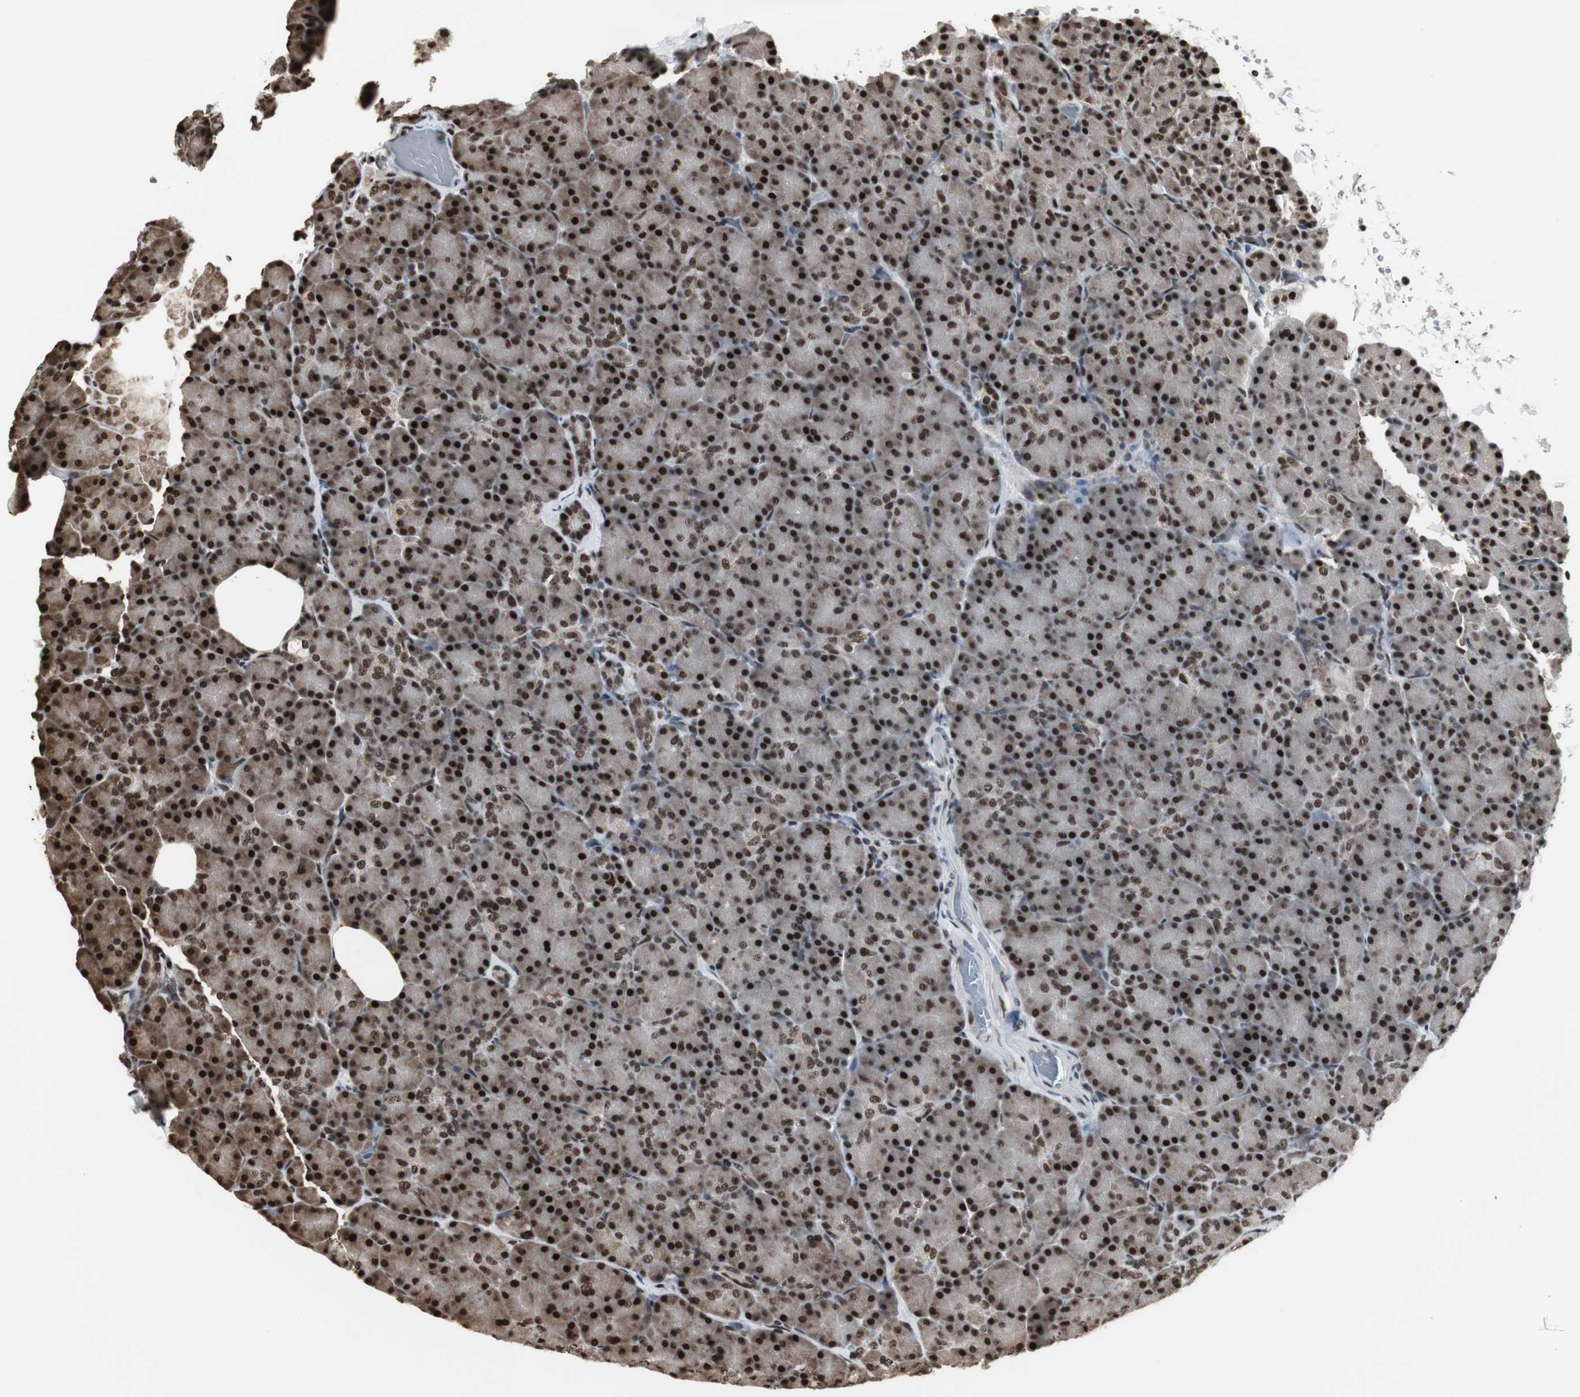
{"staining": {"intensity": "strong", "quantity": ">75%", "location": "cytoplasmic/membranous,nuclear"}, "tissue": "pancreas", "cell_type": "Exocrine glandular cells", "image_type": "normal", "snomed": [{"axis": "morphology", "description": "Normal tissue, NOS"}, {"axis": "topography", "description": "Pancreas"}], "caption": "Immunohistochemical staining of unremarkable pancreas exhibits >75% levels of strong cytoplasmic/membranous,nuclear protein staining in about >75% of exocrine glandular cells.", "gene": "PARN", "patient": {"sex": "female", "age": 43}}